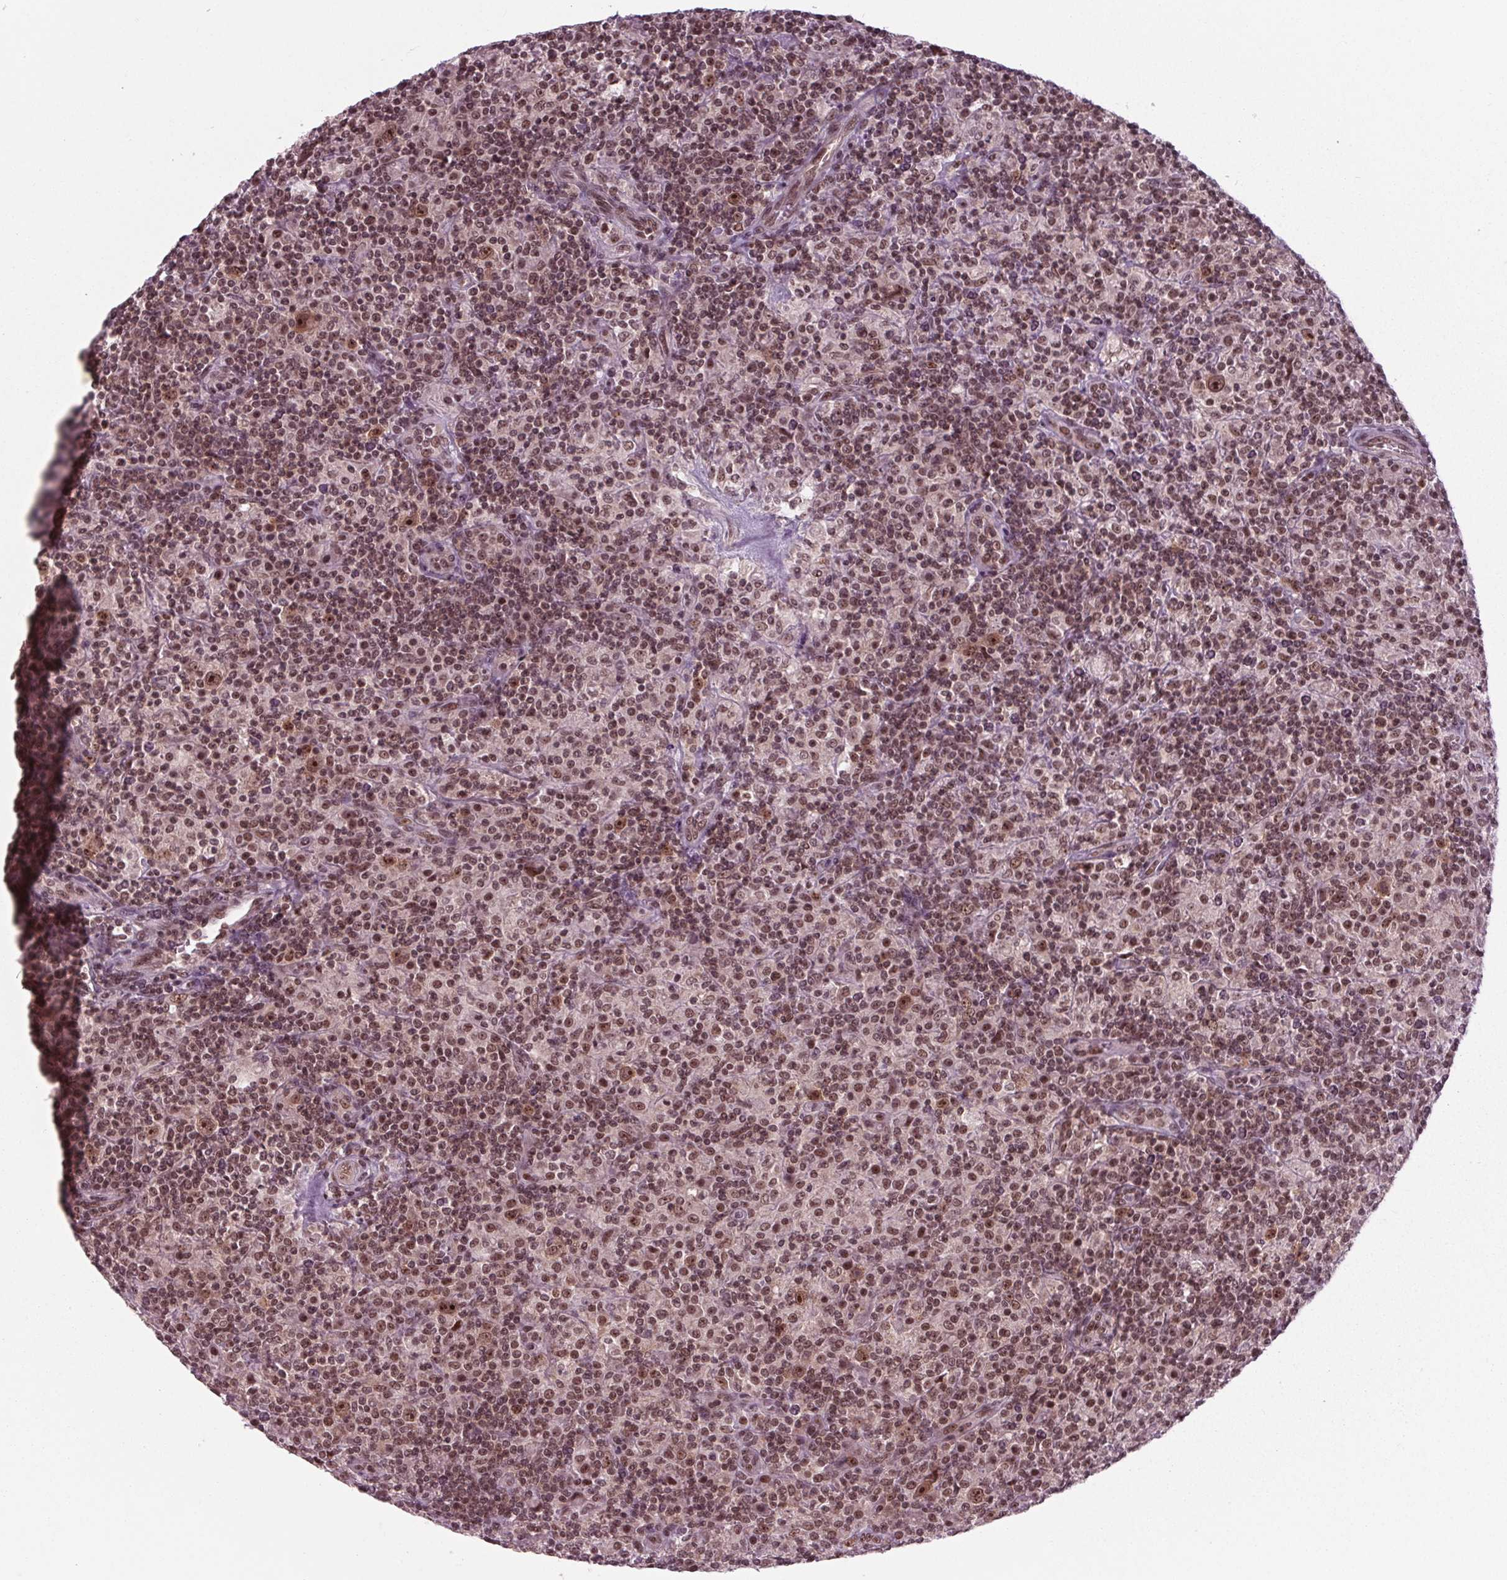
{"staining": {"intensity": "moderate", "quantity": ">75%", "location": "nuclear"}, "tissue": "lymphoma", "cell_type": "Tumor cells", "image_type": "cancer", "snomed": [{"axis": "morphology", "description": "Hodgkin's disease, NOS"}, {"axis": "topography", "description": "Lymph node"}], "caption": "A brown stain labels moderate nuclear expression of a protein in lymphoma tumor cells.", "gene": "DDX41", "patient": {"sex": "male", "age": 70}}